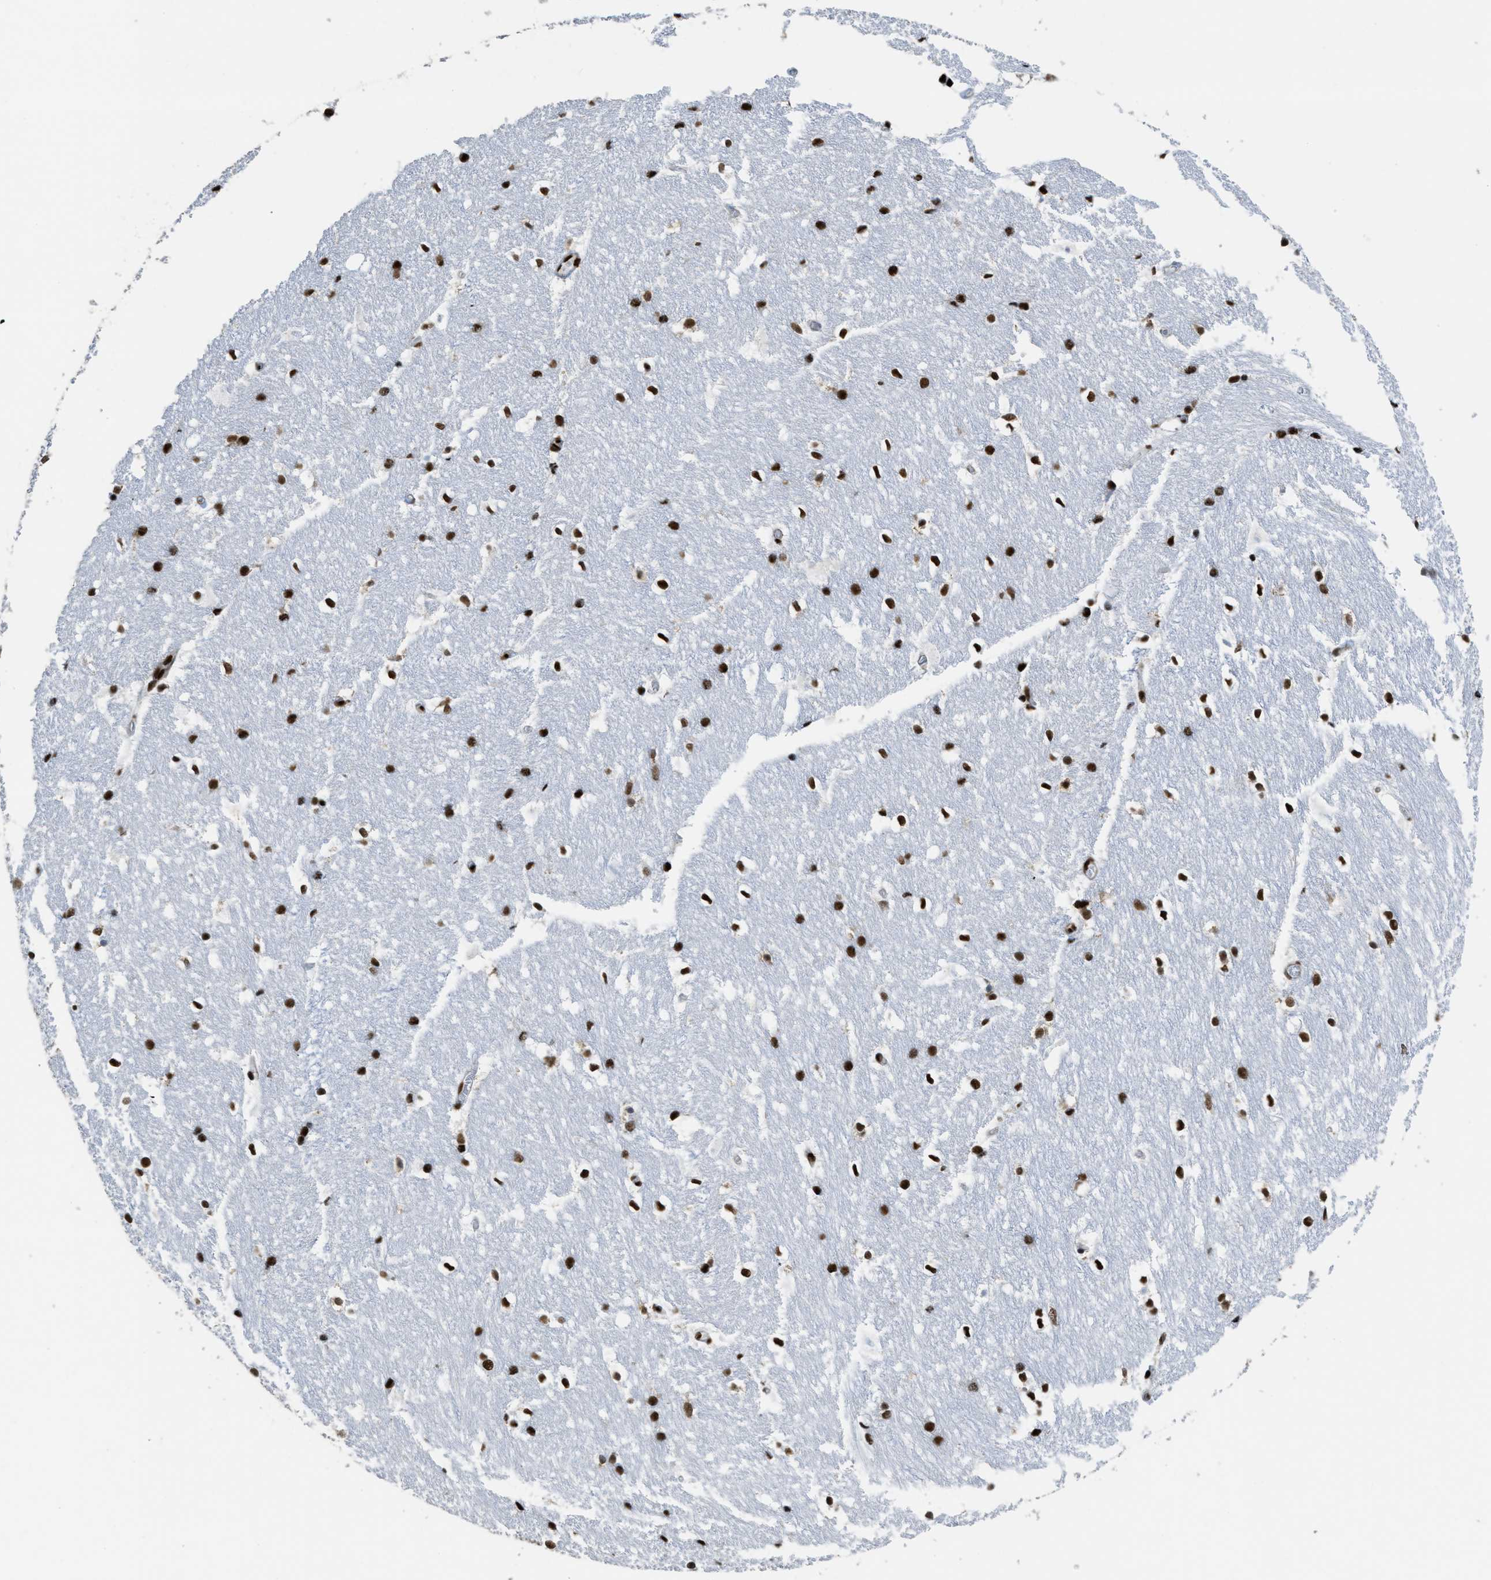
{"staining": {"intensity": "strong", "quantity": ">75%", "location": "nuclear"}, "tissue": "hippocampus", "cell_type": "Glial cells", "image_type": "normal", "snomed": [{"axis": "morphology", "description": "Normal tissue, NOS"}, {"axis": "topography", "description": "Hippocampus"}], "caption": "DAB (3,3'-diaminobenzidine) immunohistochemical staining of benign human hippocampus shows strong nuclear protein positivity in approximately >75% of glial cells.", "gene": "ZNF207", "patient": {"sex": "female", "age": 19}}